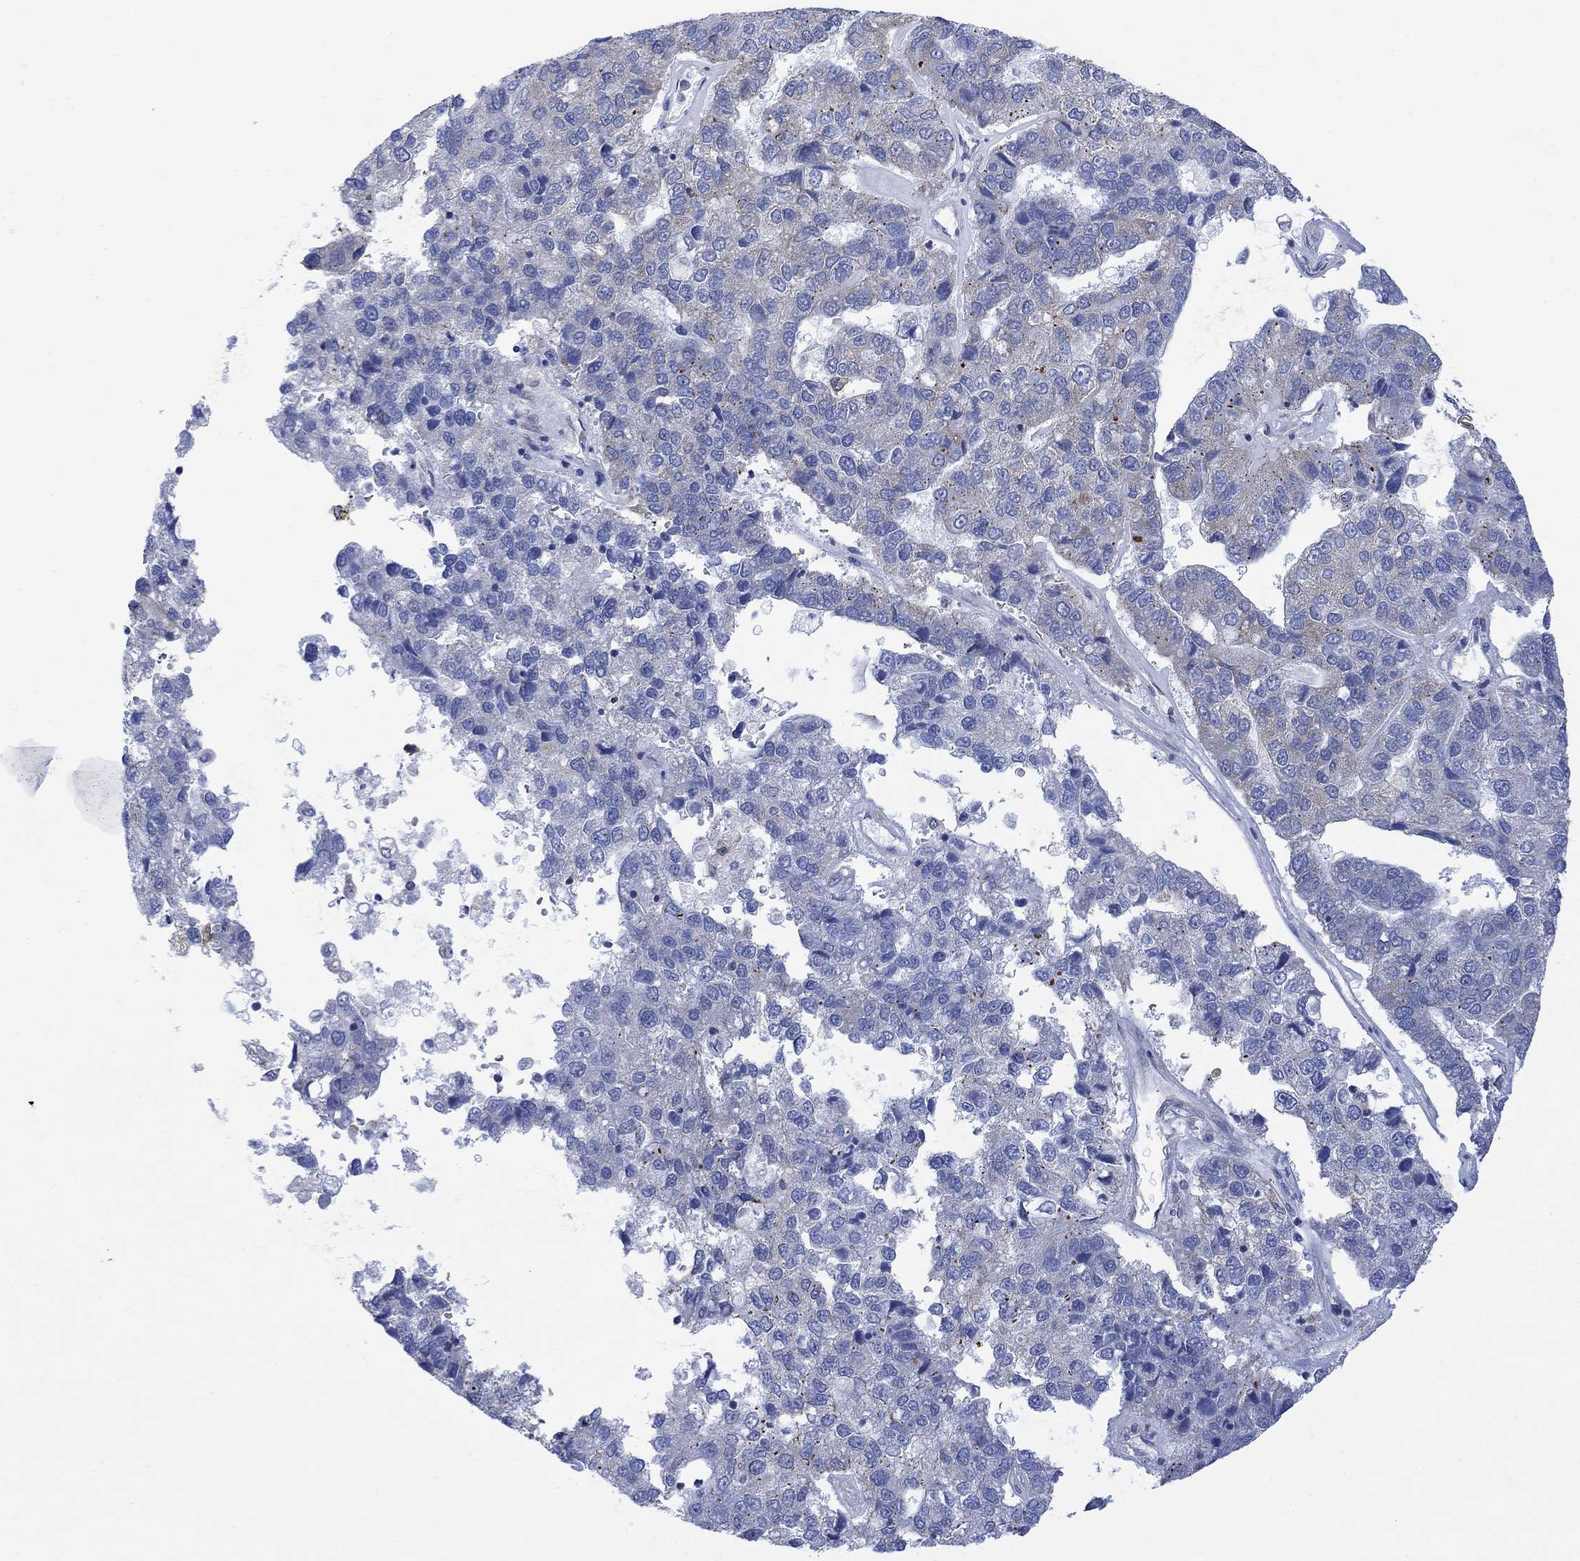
{"staining": {"intensity": "weak", "quantity": "<25%", "location": "cytoplasmic/membranous"}, "tissue": "pancreatic cancer", "cell_type": "Tumor cells", "image_type": "cancer", "snomed": [{"axis": "morphology", "description": "Adenocarcinoma, NOS"}, {"axis": "topography", "description": "Pancreas"}], "caption": "Human pancreatic adenocarcinoma stained for a protein using immunohistochemistry exhibits no positivity in tumor cells.", "gene": "GBP5", "patient": {"sex": "female", "age": 61}}